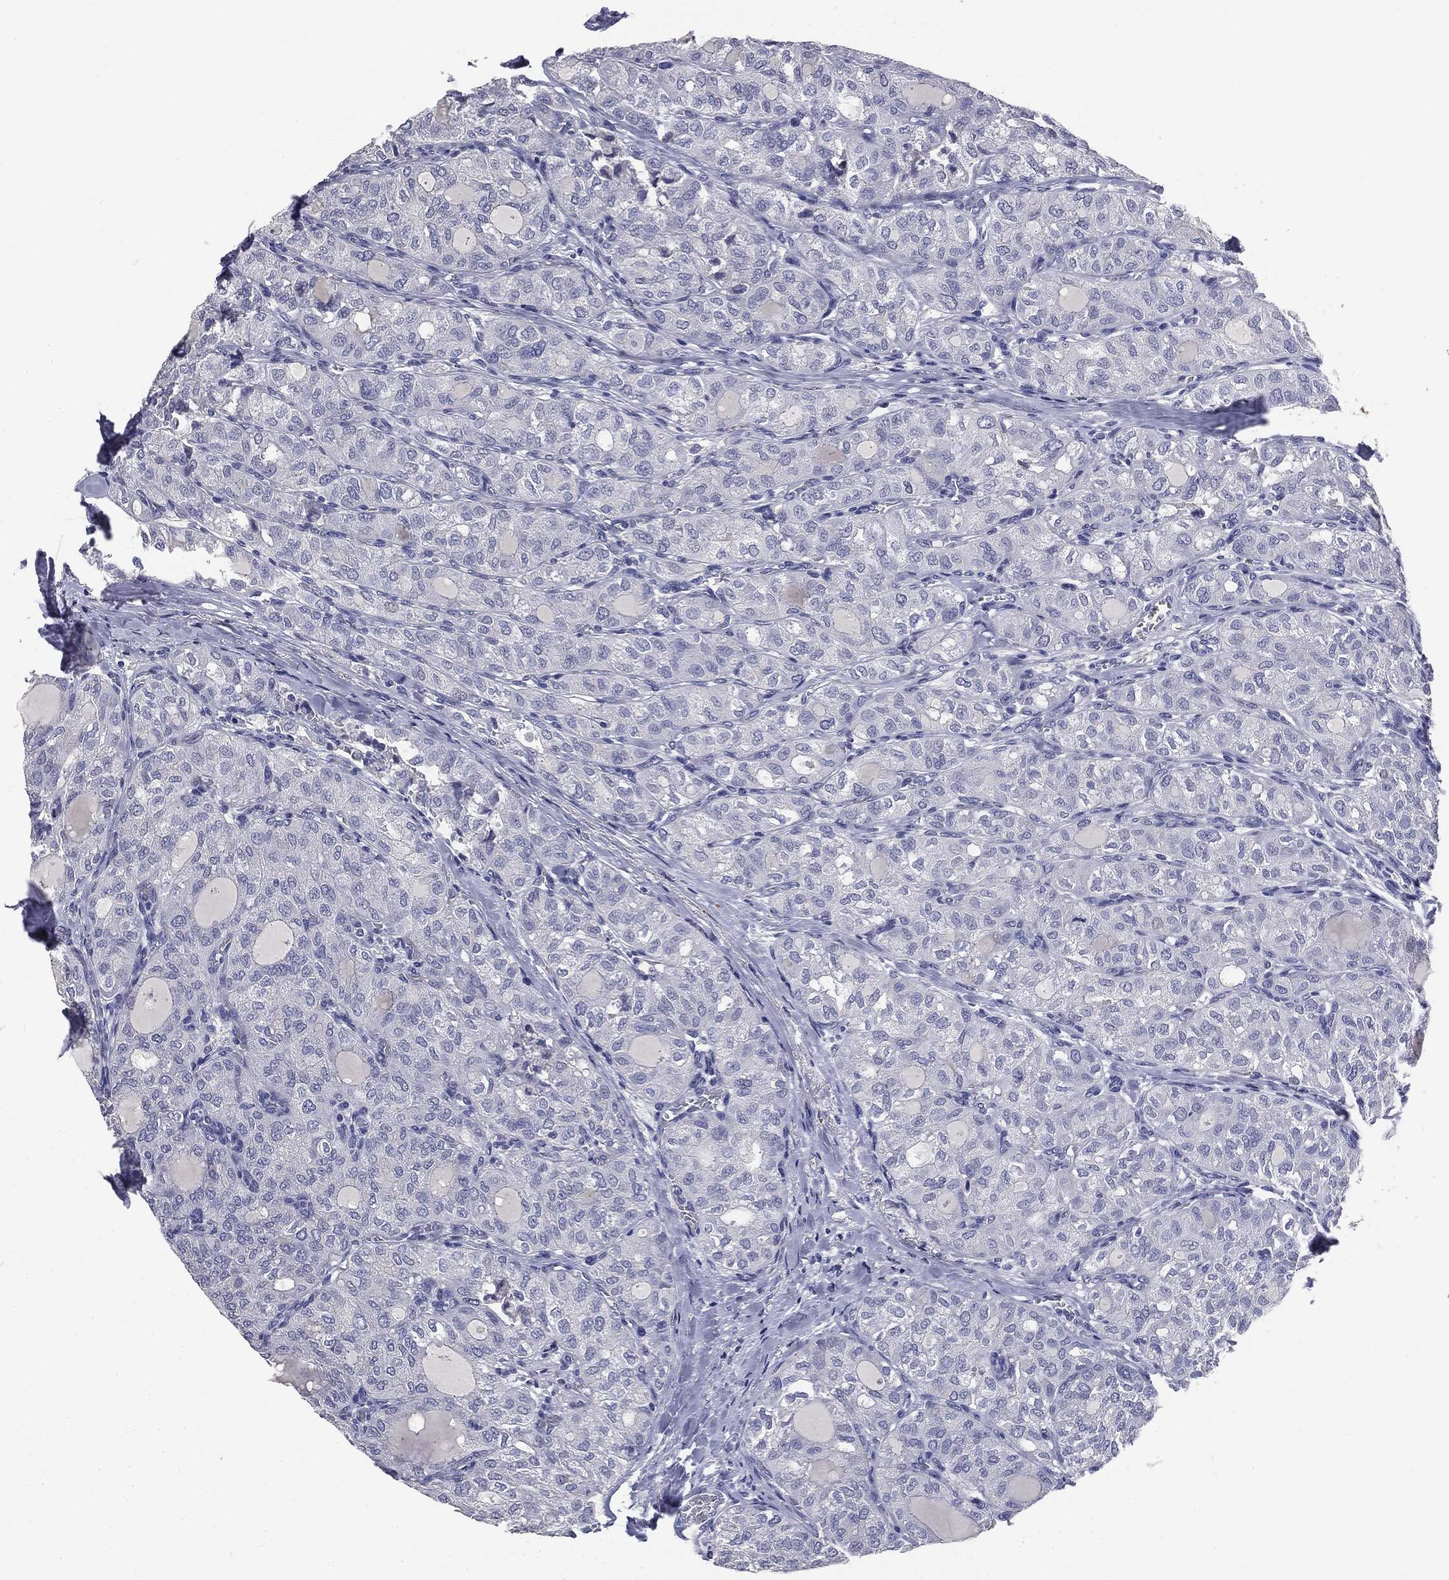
{"staining": {"intensity": "negative", "quantity": "none", "location": "none"}, "tissue": "thyroid cancer", "cell_type": "Tumor cells", "image_type": "cancer", "snomed": [{"axis": "morphology", "description": "Follicular adenoma carcinoma, NOS"}, {"axis": "topography", "description": "Thyroid gland"}], "caption": "DAB immunohistochemical staining of thyroid cancer (follicular adenoma carcinoma) demonstrates no significant expression in tumor cells. Brightfield microscopy of immunohistochemistry (IHC) stained with DAB (brown) and hematoxylin (blue), captured at high magnification.", "gene": "AFP", "patient": {"sex": "male", "age": 75}}